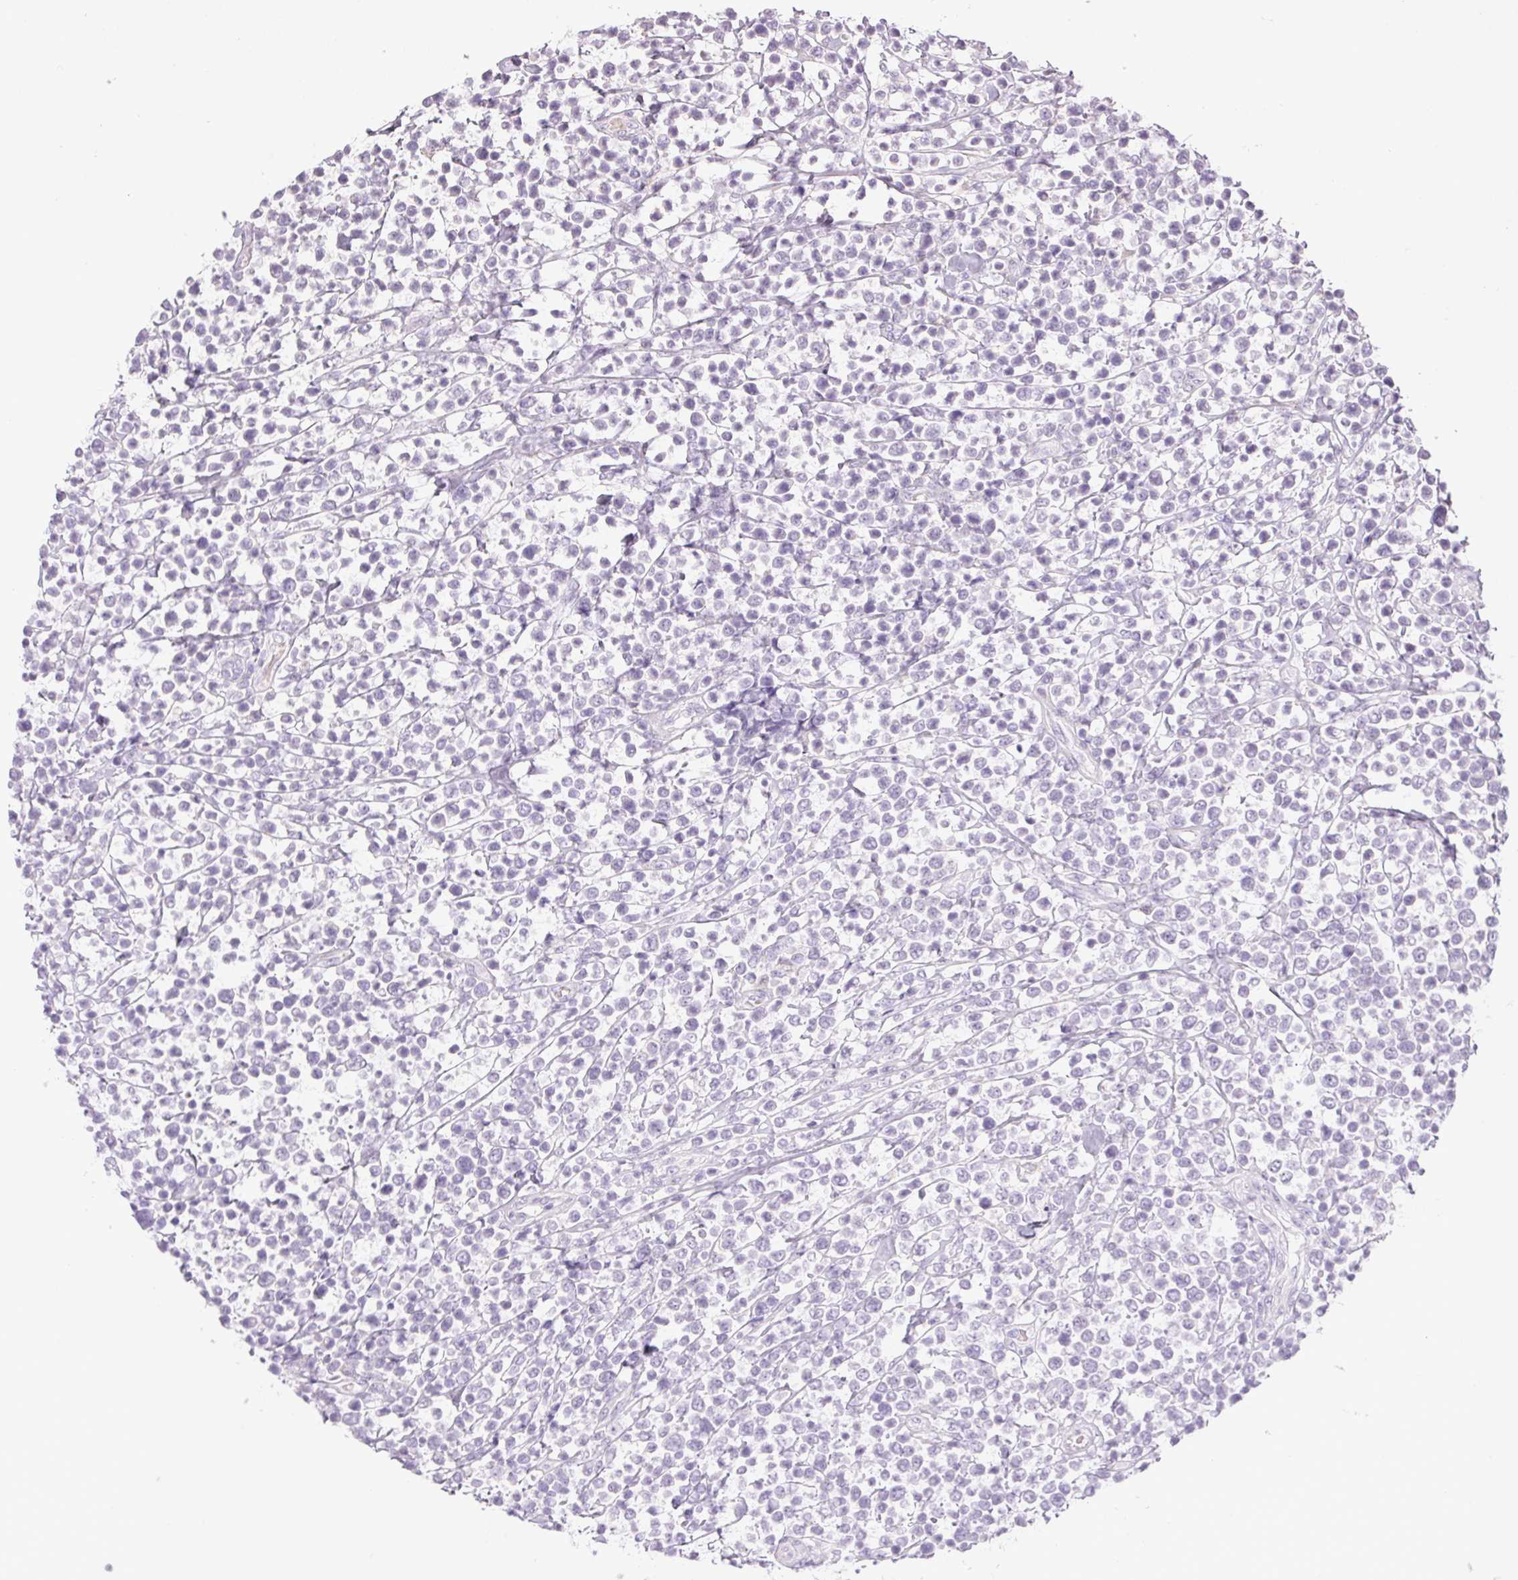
{"staining": {"intensity": "negative", "quantity": "none", "location": "none"}, "tissue": "lymphoma", "cell_type": "Tumor cells", "image_type": "cancer", "snomed": [{"axis": "morphology", "description": "Malignant lymphoma, non-Hodgkin's type, High grade"}, {"axis": "topography", "description": "Soft tissue"}], "caption": "Immunohistochemistry (IHC) image of neoplastic tissue: lymphoma stained with DAB exhibits no significant protein expression in tumor cells. Nuclei are stained in blue.", "gene": "CTCFL", "patient": {"sex": "female", "age": 56}}